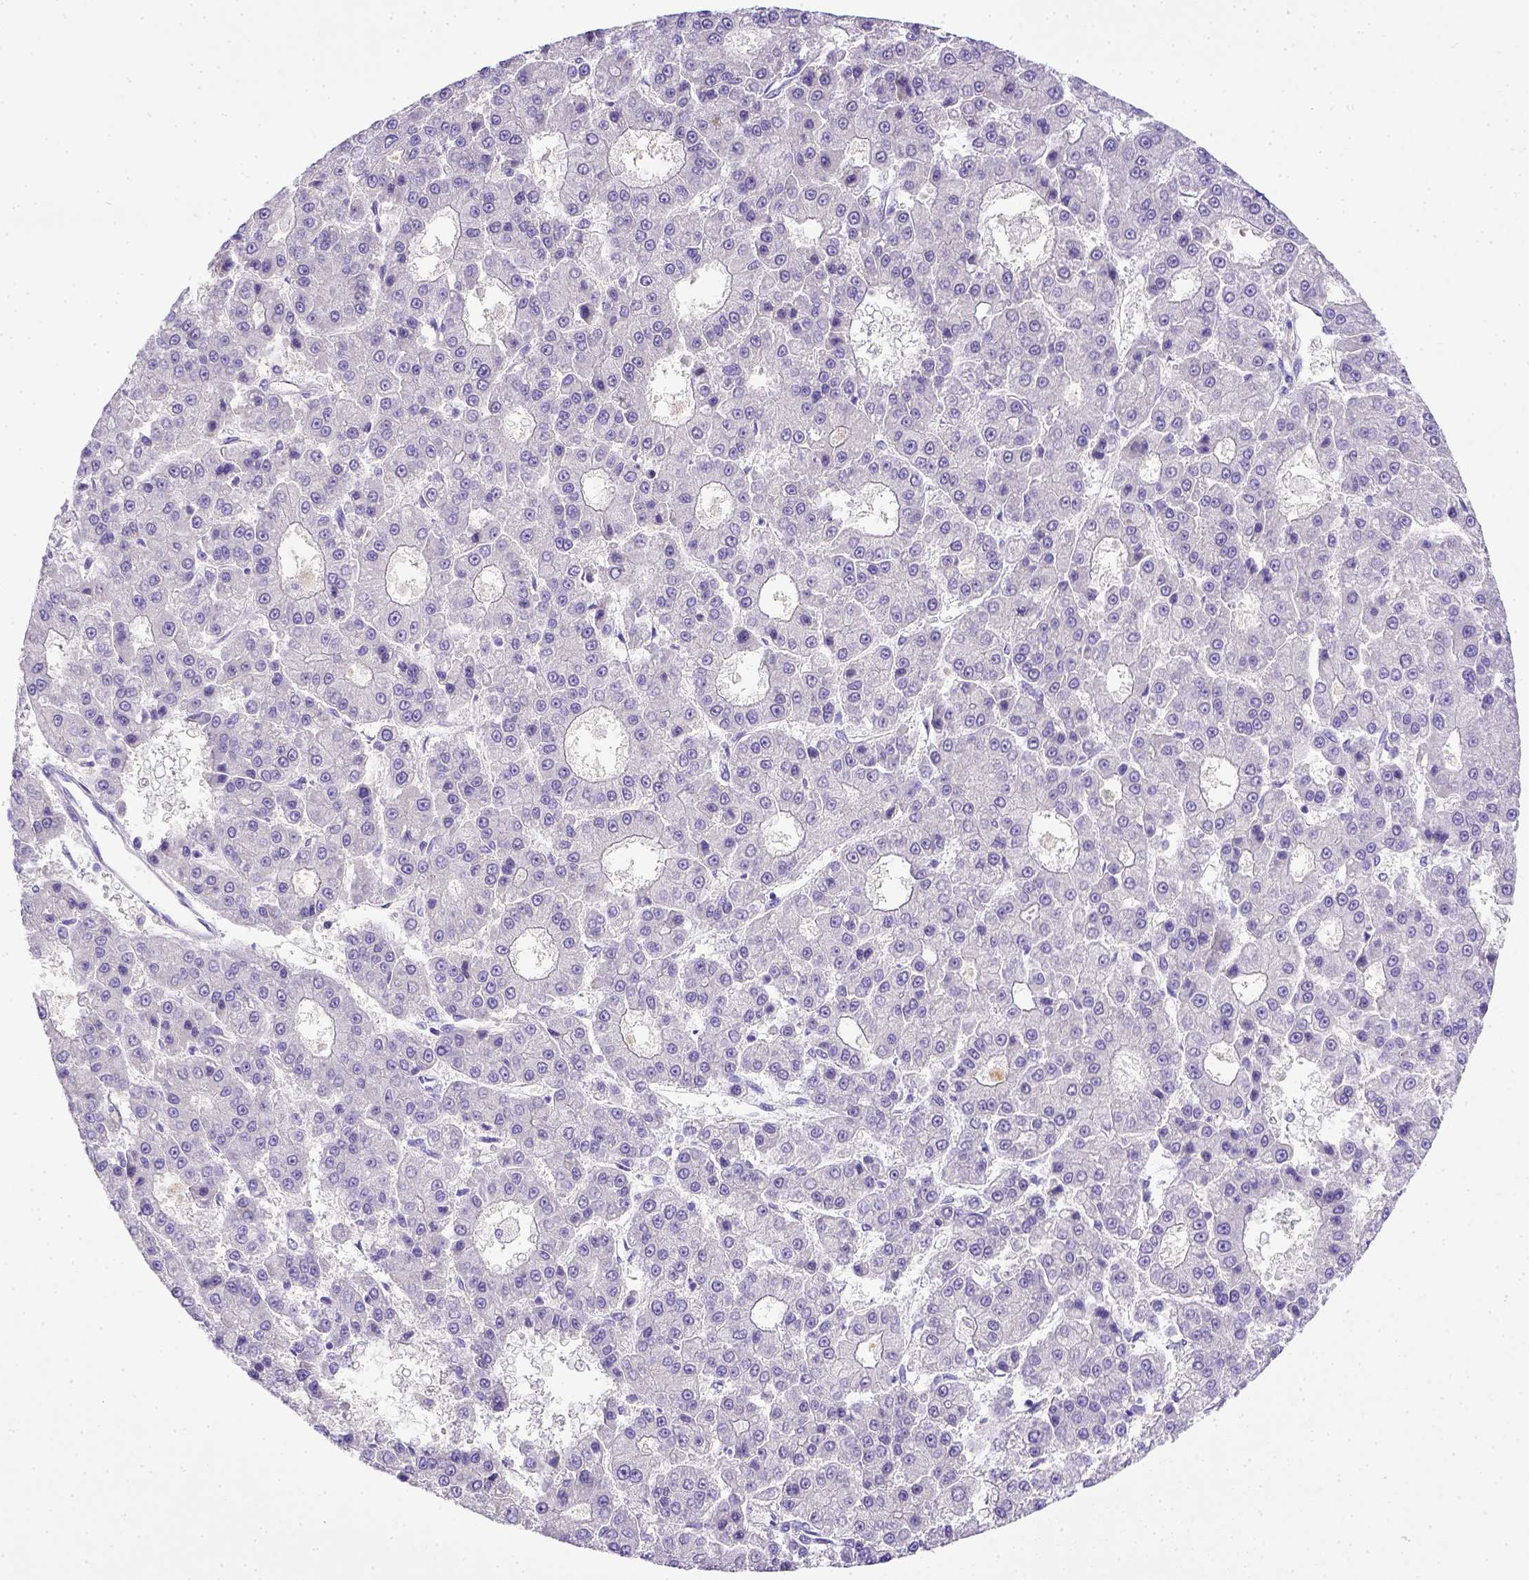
{"staining": {"intensity": "negative", "quantity": "none", "location": "none"}, "tissue": "liver cancer", "cell_type": "Tumor cells", "image_type": "cancer", "snomed": [{"axis": "morphology", "description": "Carcinoma, Hepatocellular, NOS"}, {"axis": "topography", "description": "Liver"}], "caption": "Immunohistochemistry image of neoplastic tissue: human hepatocellular carcinoma (liver) stained with DAB reveals no significant protein staining in tumor cells.", "gene": "BTN1A1", "patient": {"sex": "male", "age": 70}}